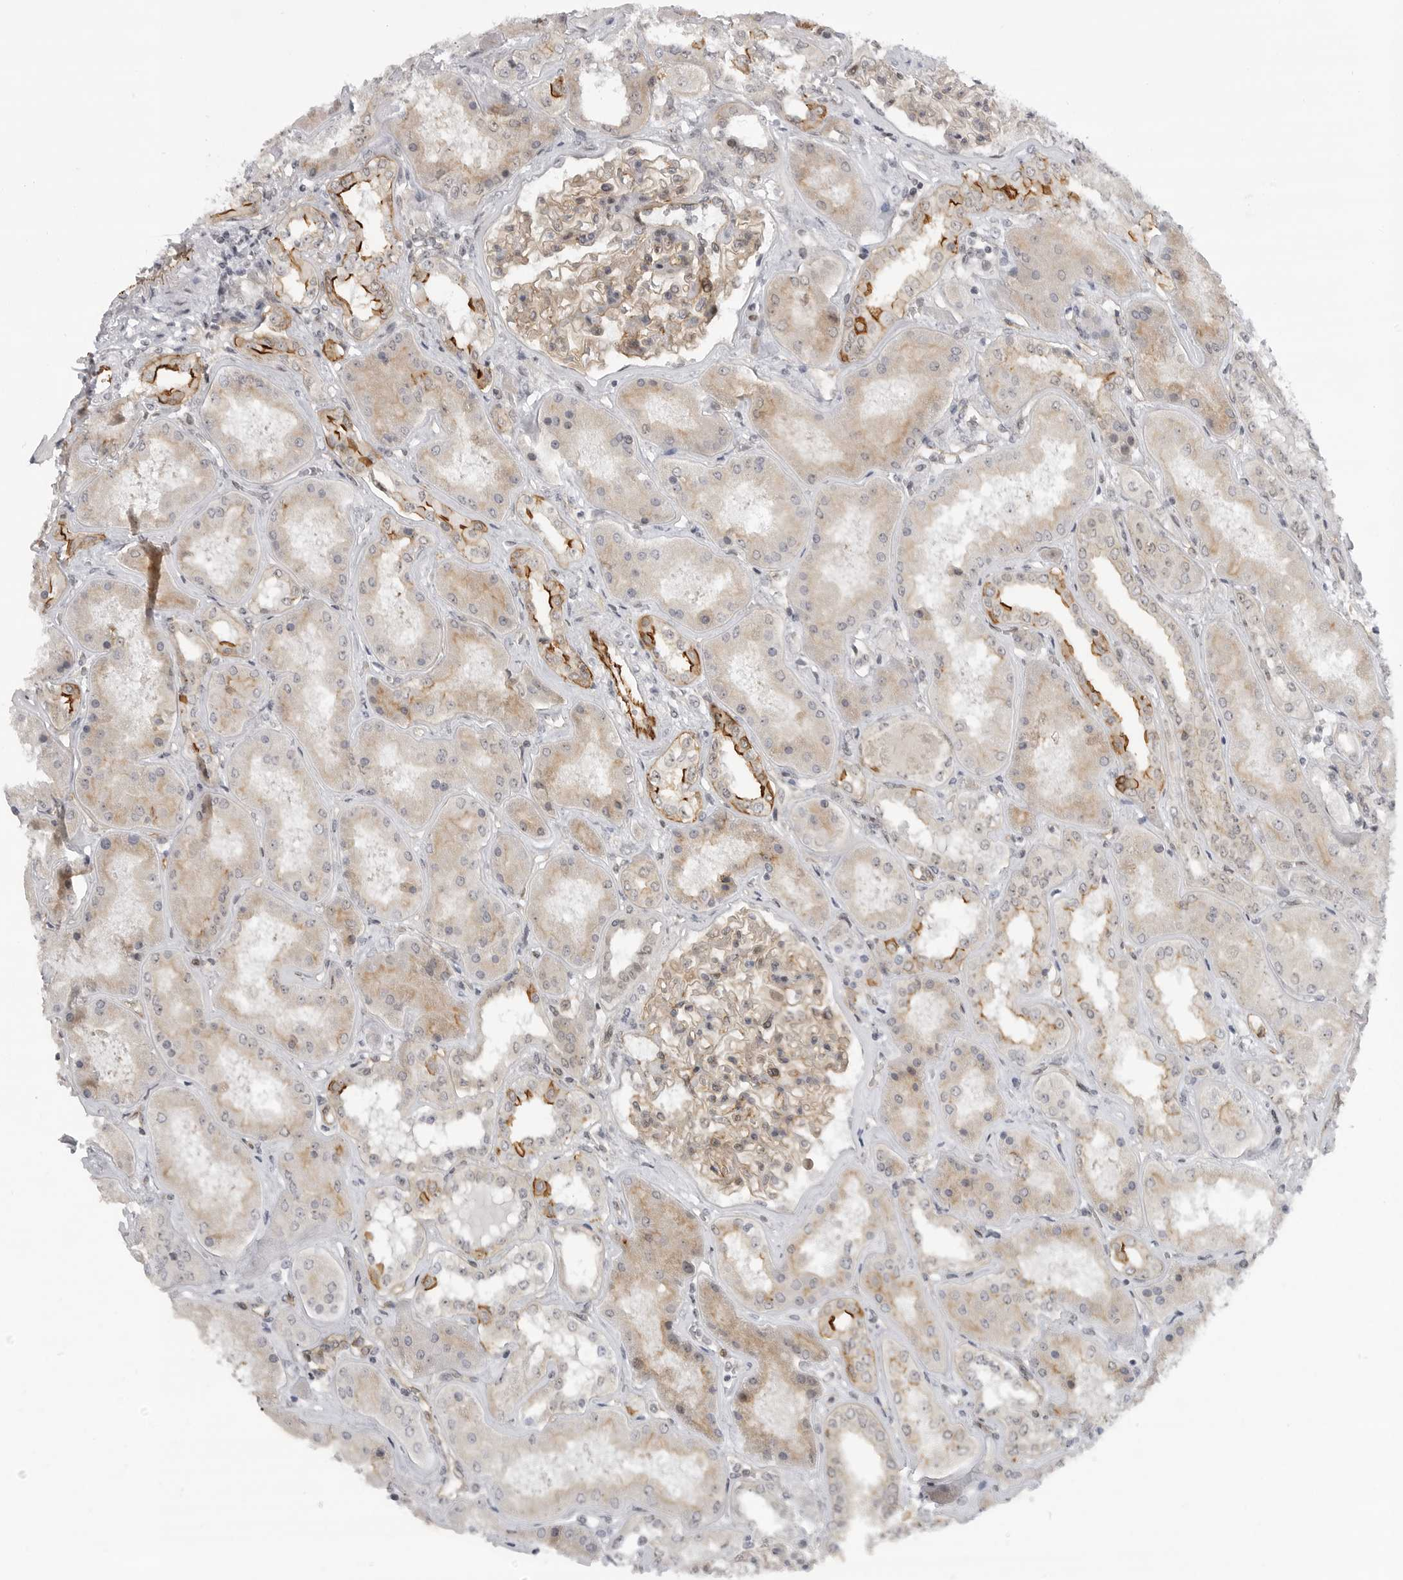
{"staining": {"intensity": "moderate", "quantity": "25%-75%", "location": "cytoplasmic/membranous"}, "tissue": "kidney", "cell_type": "Cells in glomeruli", "image_type": "normal", "snomed": [{"axis": "morphology", "description": "Normal tissue, NOS"}, {"axis": "topography", "description": "Kidney"}], "caption": "Immunohistochemical staining of benign human kidney displays moderate cytoplasmic/membranous protein positivity in about 25%-75% of cells in glomeruli. (brown staining indicates protein expression, while blue staining denotes nuclei).", "gene": "CEP295NL", "patient": {"sex": "female", "age": 56}}